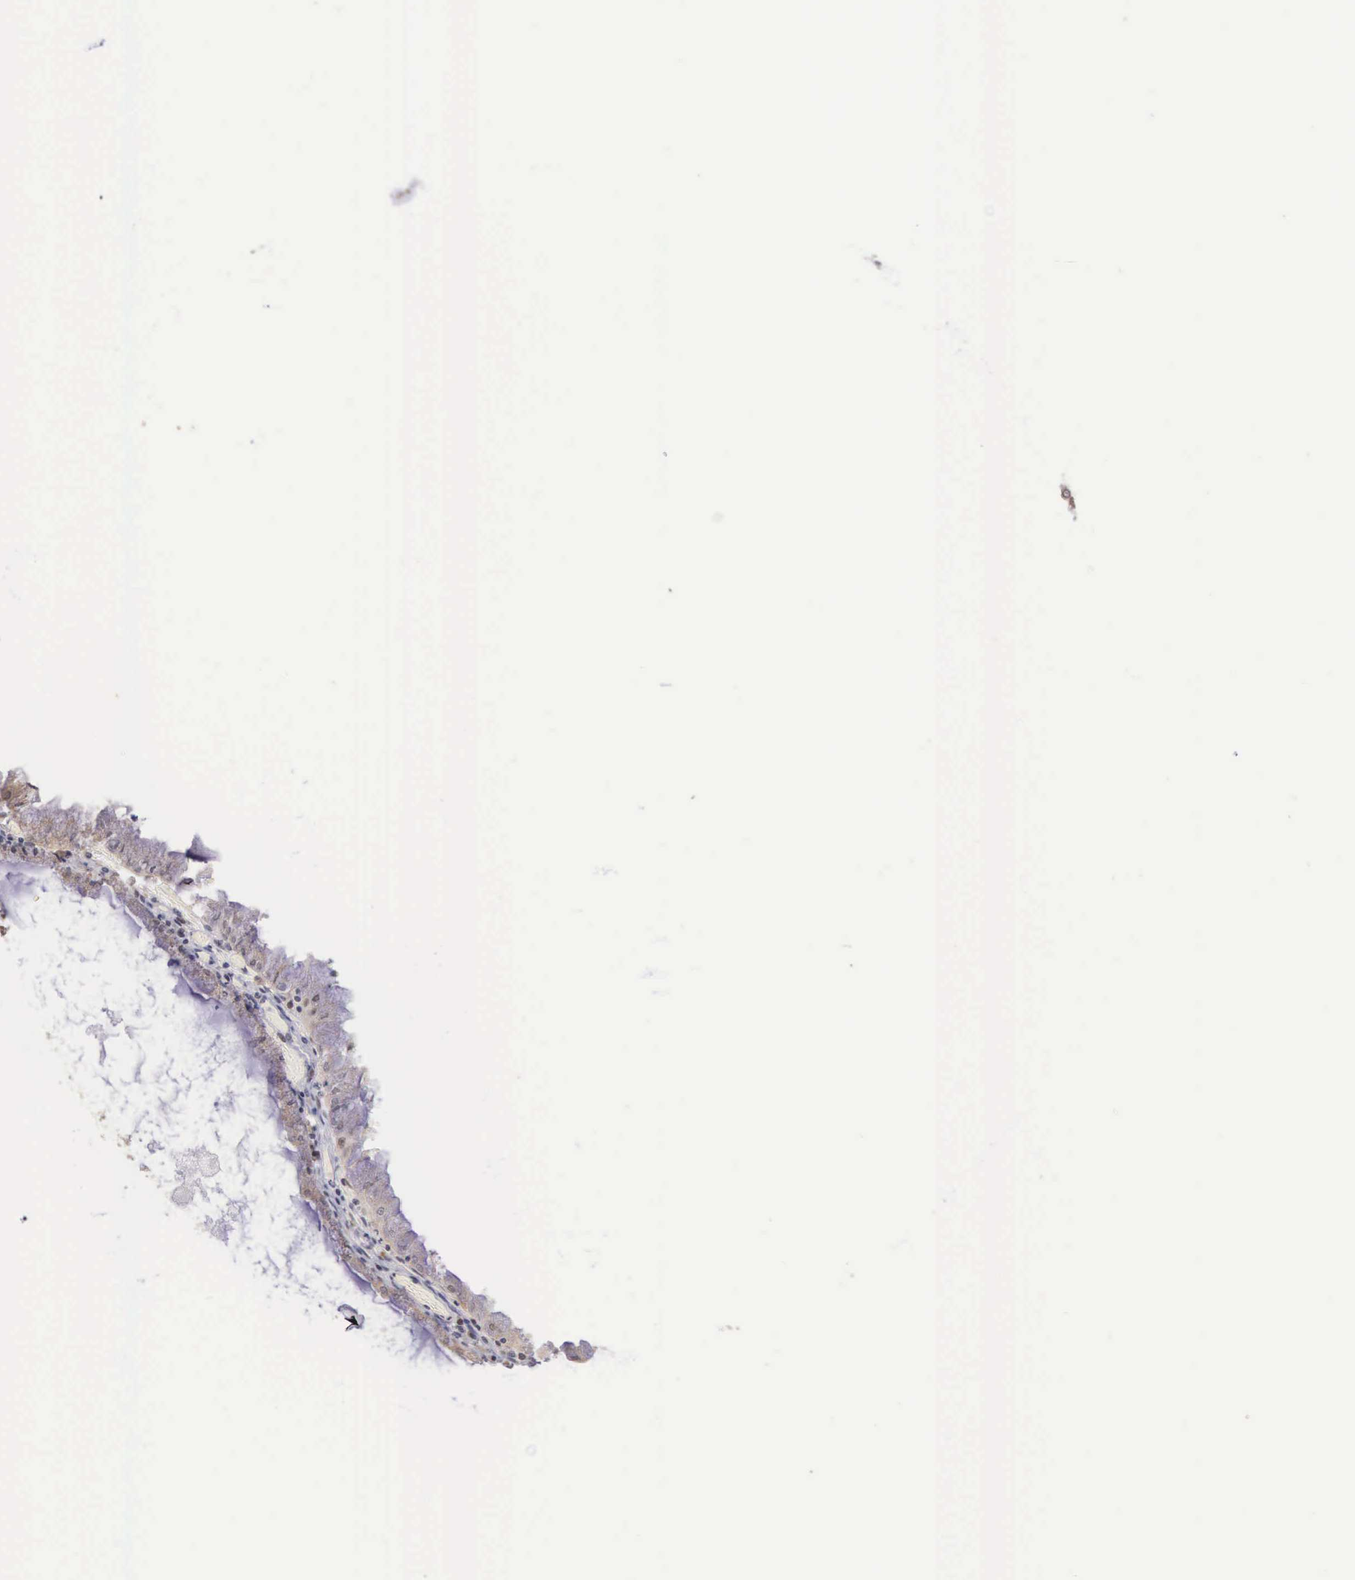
{"staining": {"intensity": "moderate", "quantity": "<25%", "location": "cytoplasmic/membranous"}, "tissue": "endometrial cancer", "cell_type": "Tumor cells", "image_type": "cancer", "snomed": [{"axis": "morphology", "description": "Adenocarcinoma, NOS"}, {"axis": "topography", "description": "Endometrium"}], "caption": "The image displays staining of endometrial adenocarcinoma, revealing moderate cytoplasmic/membranous protein positivity (brown color) within tumor cells.", "gene": "HMGXB4", "patient": {"sex": "female", "age": 79}}